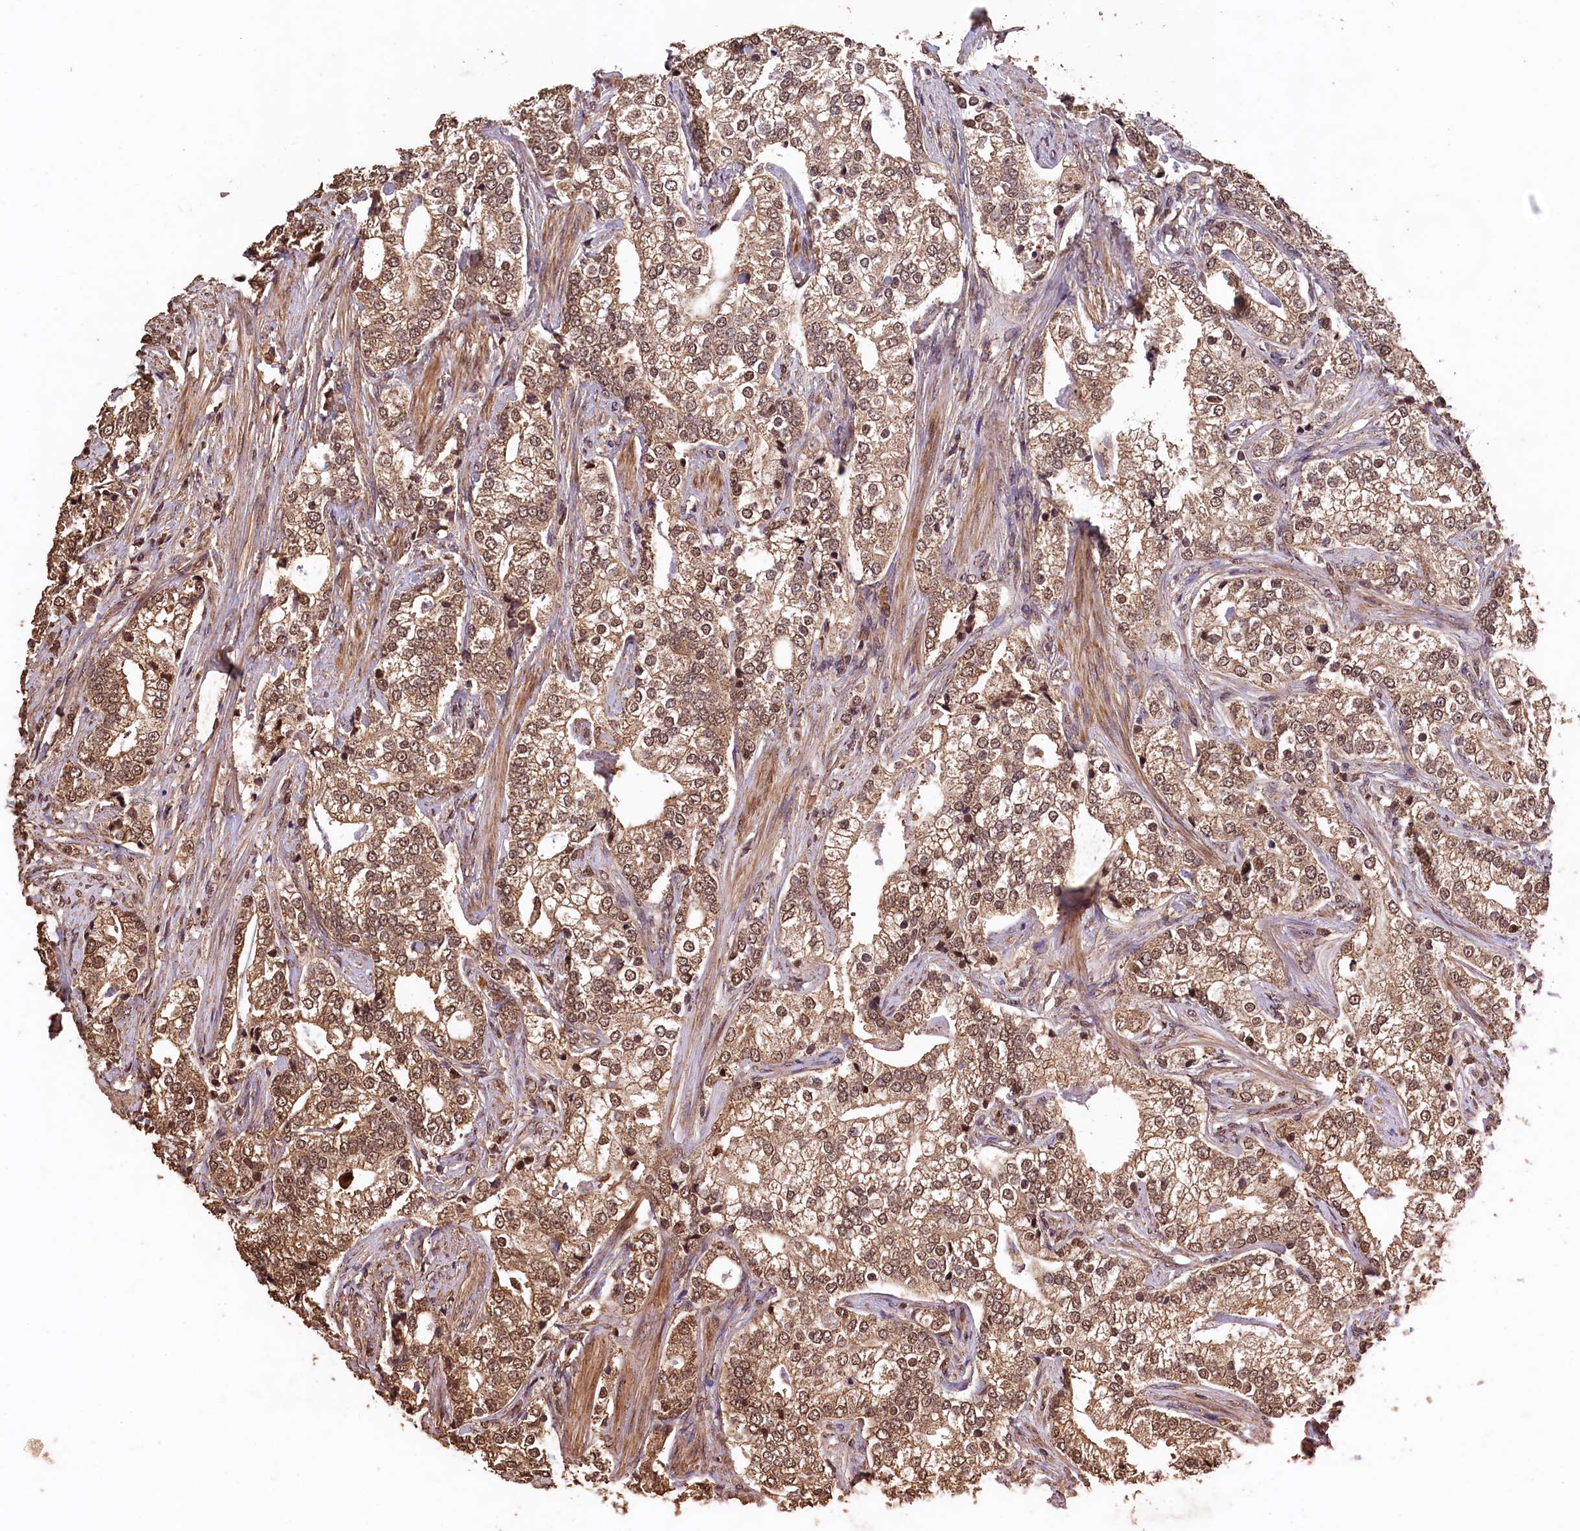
{"staining": {"intensity": "moderate", "quantity": ">75%", "location": "cytoplasmic/membranous,nuclear"}, "tissue": "prostate cancer", "cell_type": "Tumor cells", "image_type": "cancer", "snomed": [{"axis": "morphology", "description": "Adenocarcinoma, High grade"}, {"axis": "topography", "description": "Prostate"}], "caption": "The image reveals a brown stain indicating the presence of a protein in the cytoplasmic/membranous and nuclear of tumor cells in prostate cancer. The staining was performed using DAB to visualize the protein expression in brown, while the nuclei were stained in blue with hematoxylin (Magnification: 20x).", "gene": "CEP57L1", "patient": {"sex": "male", "age": 69}}